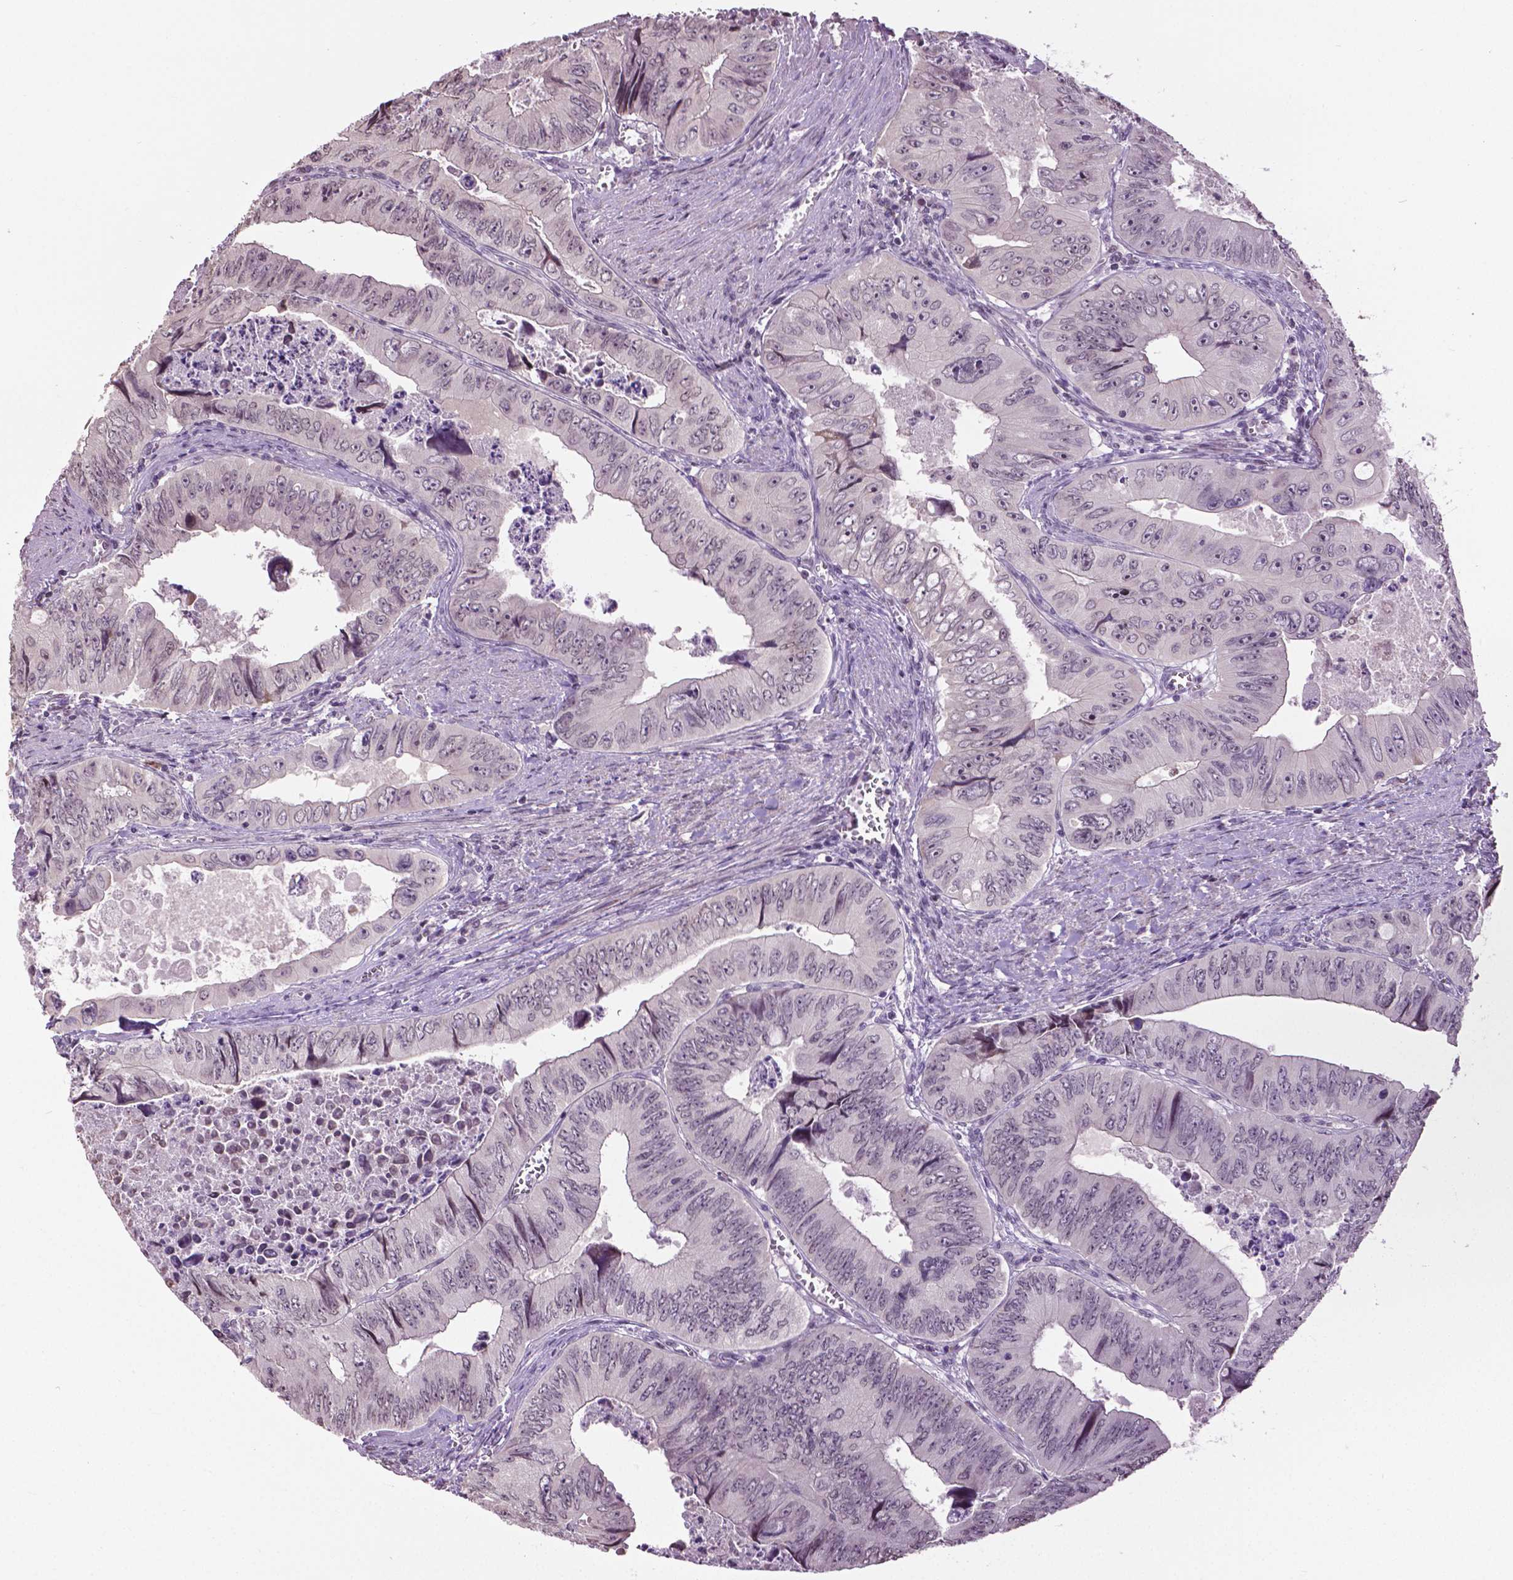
{"staining": {"intensity": "weak", "quantity": "<25%", "location": "nuclear"}, "tissue": "colorectal cancer", "cell_type": "Tumor cells", "image_type": "cancer", "snomed": [{"axis": "morphology", "description": "Adenocarcinoma, NOS"}, {"axis": "topography", "description": "Colon"}], "caption": "DAB immunohistochemical staining of human colorectal adenocarcinoma demonstrates no significant expression in tumor cells. (Immunohistochemistry, brightfield microscopy, high magnification).", "gene": "DLX5", "patient": {"sex": "female", "age": 84}}